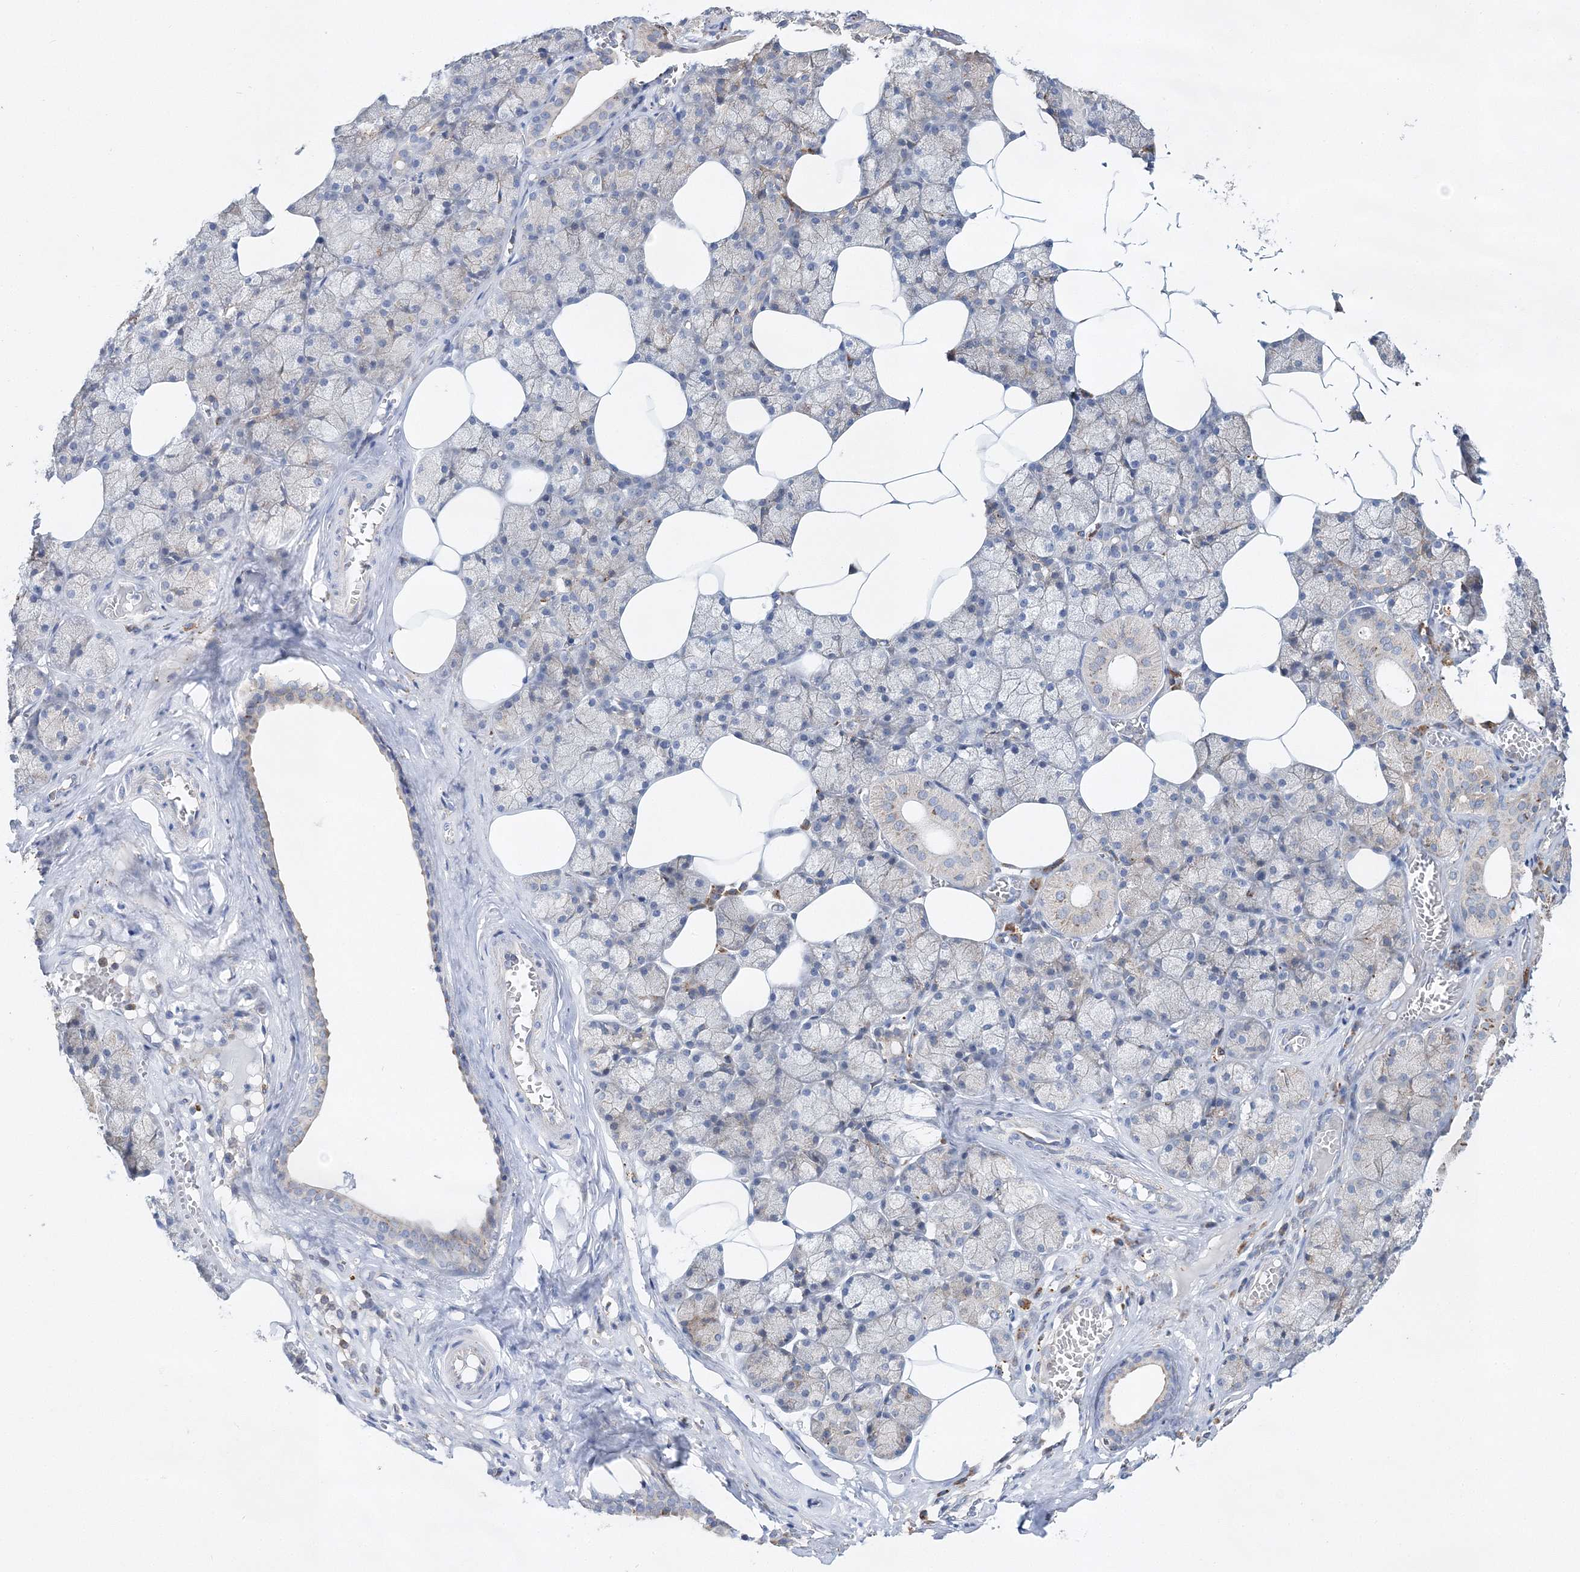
{"staining": {"intensity": "moderate", "quantity": "<25%", "location": "cytoplasmic/membranous"}, "tissue": "salivary gland", "cell_type": "Glandular cells", "image_type": "normal", "snomed": [{"axis": "morphology", "description": "Normal tissue, NOS"}, {"axis": "topography", "description": "Salivary gland"}], "caption": "Brown immunohistochemical staining in normal human salivary gland demonstrates moderate cytoplasmic/membranous expression in about <25% of glandular cells. The protein of interest is stained brown, and the nuclei are stained in blue (DAB IHC with brightfield microscopy, high magnification).", "gene": "C3orf38", "patient": {"sex": "male", "age": 62}}